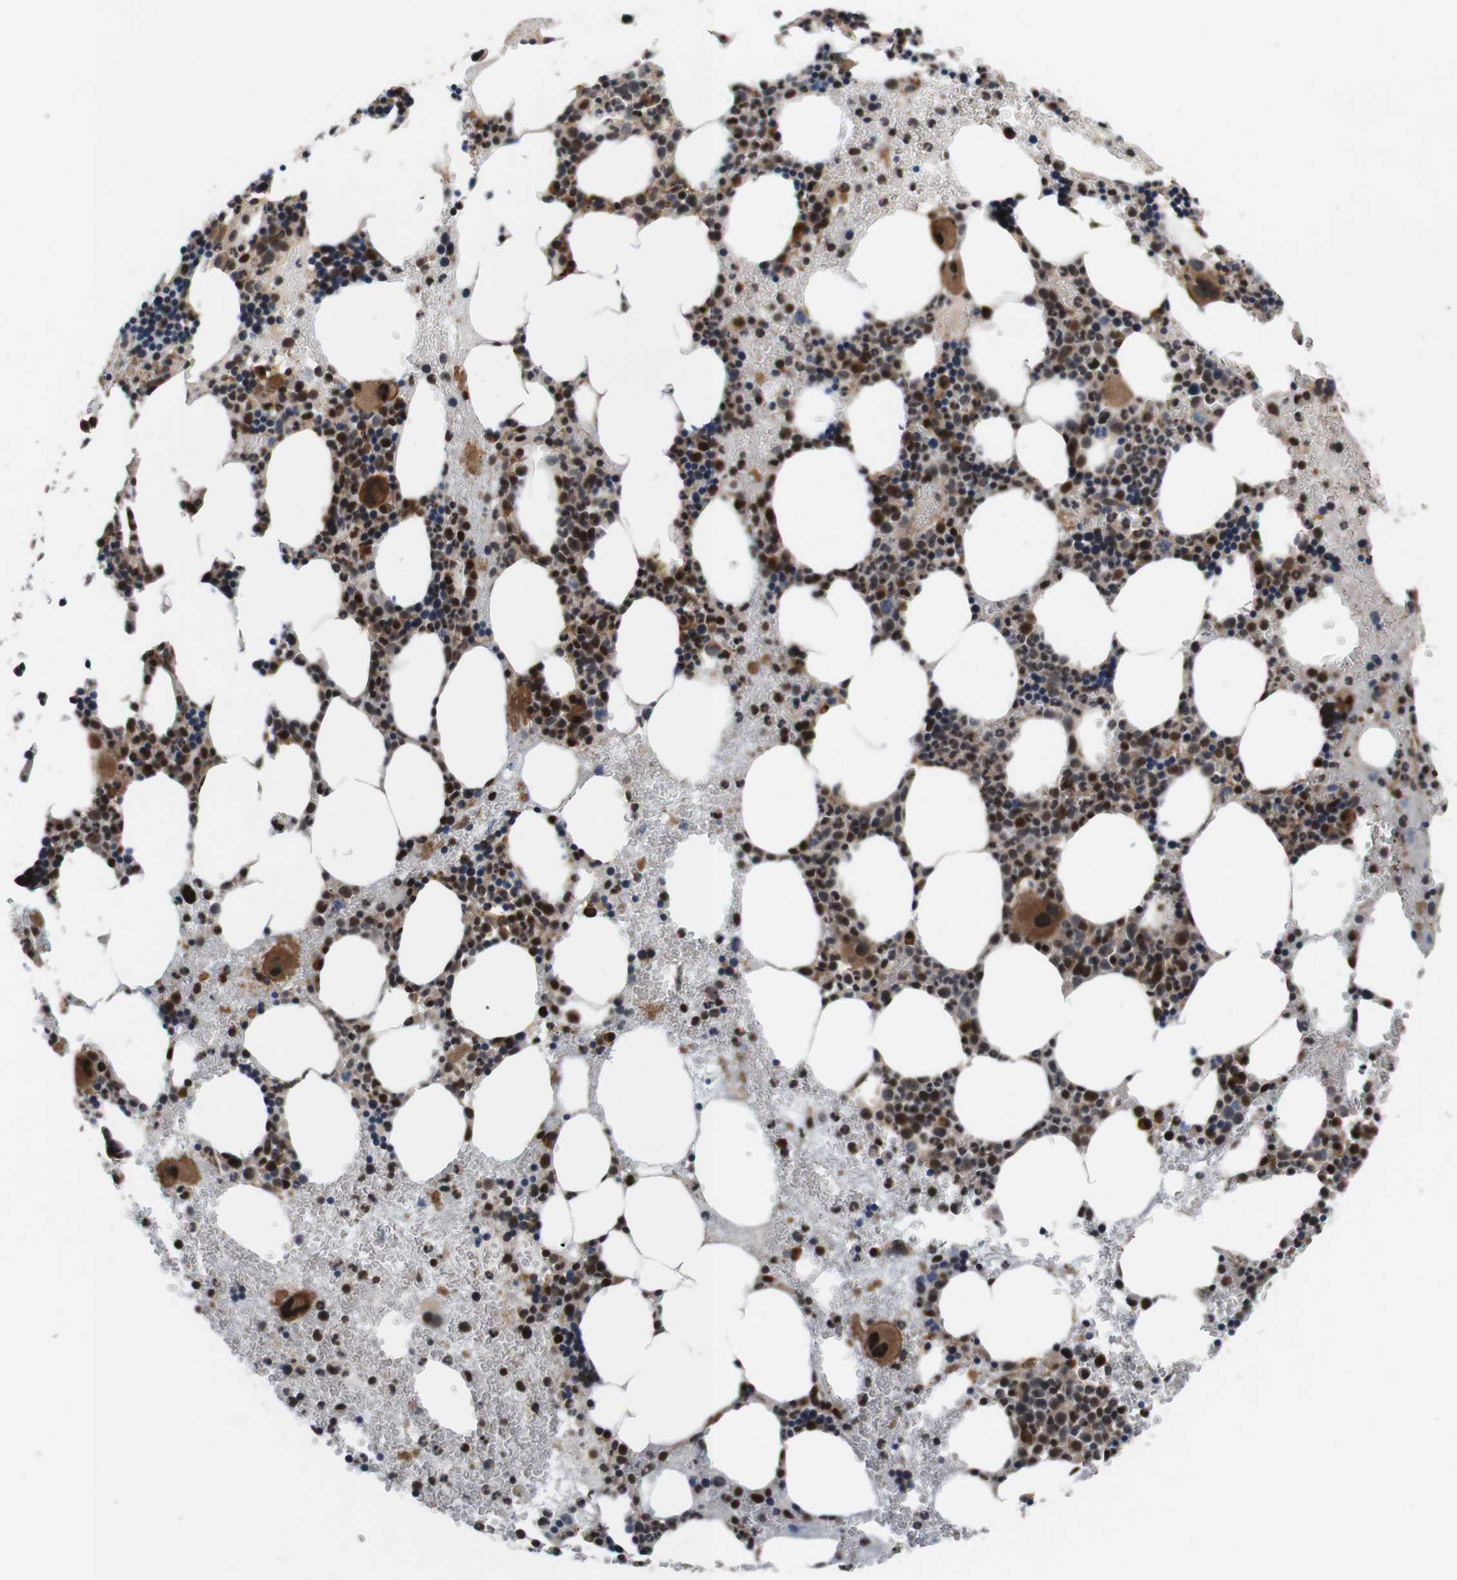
{"staining": {"intensity": "strong", "quantity": ">75%", "location": "cytoplasmic/membranous,nuclear"}, "tissue": "bone marrow", "cell_type": "Hematopoietic cells", "image_type": "normal", "snomed": [{"axis": "morphology", "description": "Normal tissue, NOS"}, {"axis": "morphology", "description": "Inflammation, NOS"}, {"axis": "topography", "description": "Bone marrow"}], "caption": "Bone marrow stained with DAB IHC shows high levels of strong cytoplasmic/membranous,nuclear expression in about >75% of hematopoietic cells. The staining was performed using DAB, with brown indicating positive protein expression. Nuclei are stained blue with hematoxylin.", "gene": "LRP4", "patient": {"sex": "female", "age": 76}}